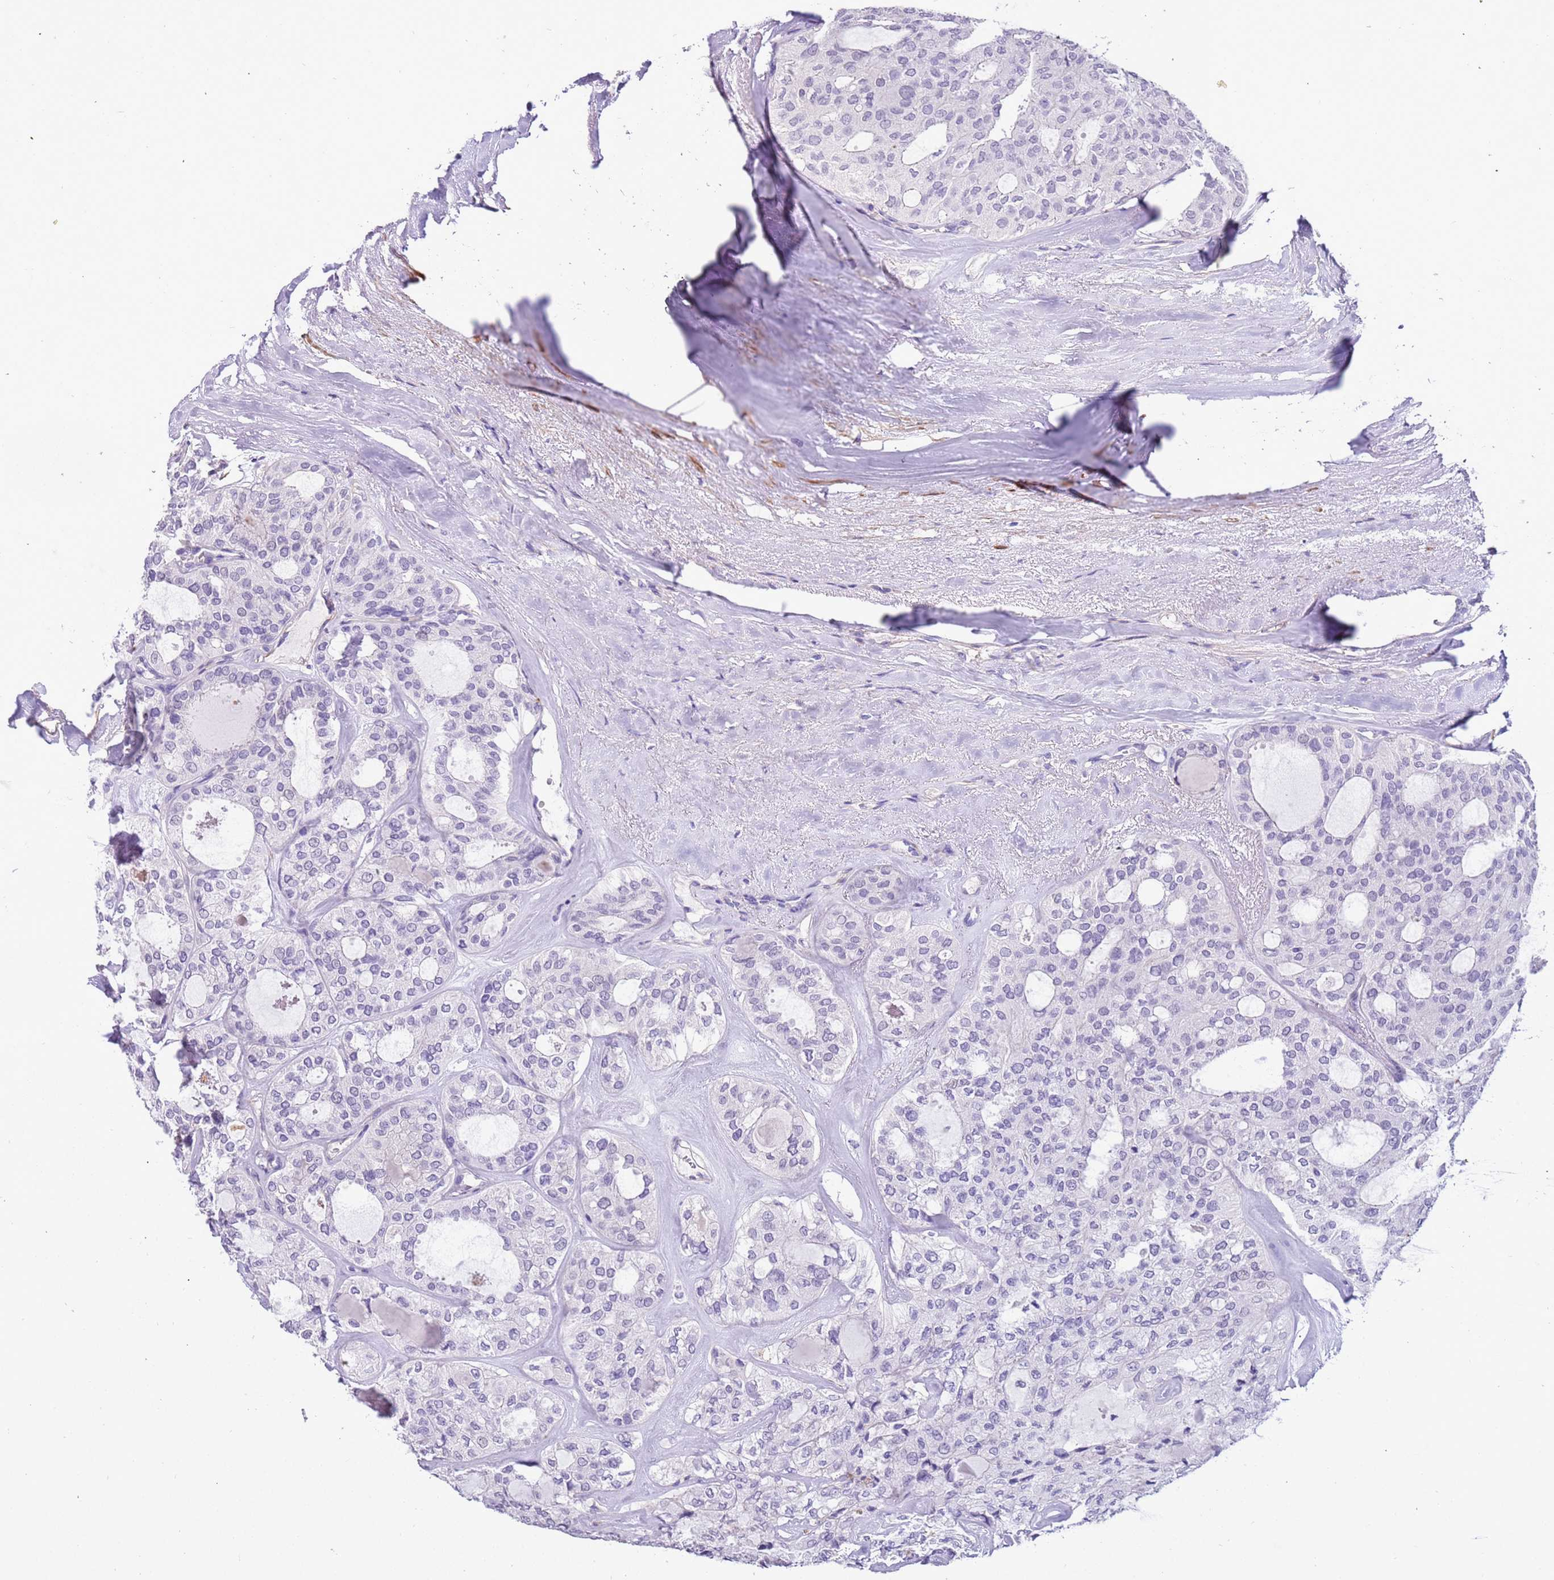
{"staining": {"intensity": "negative", "quantity": "none", "location": "none"}, "tissue": "thyroid cancer", "cell_type": "Tumor cells", "image_type": "cancer", "snomed": [{"axis": "morphology", "description": "Follicular adenoma carcinoma, NOS"}, {"axis": "topography", "description": "Thyroid gland"}], "caption": "The photomicrograph shows no significant positivity in tumor cells of thyroid cancer.", "gene": "PCGF2", "patient": {"sex": "male", "age": 75}}